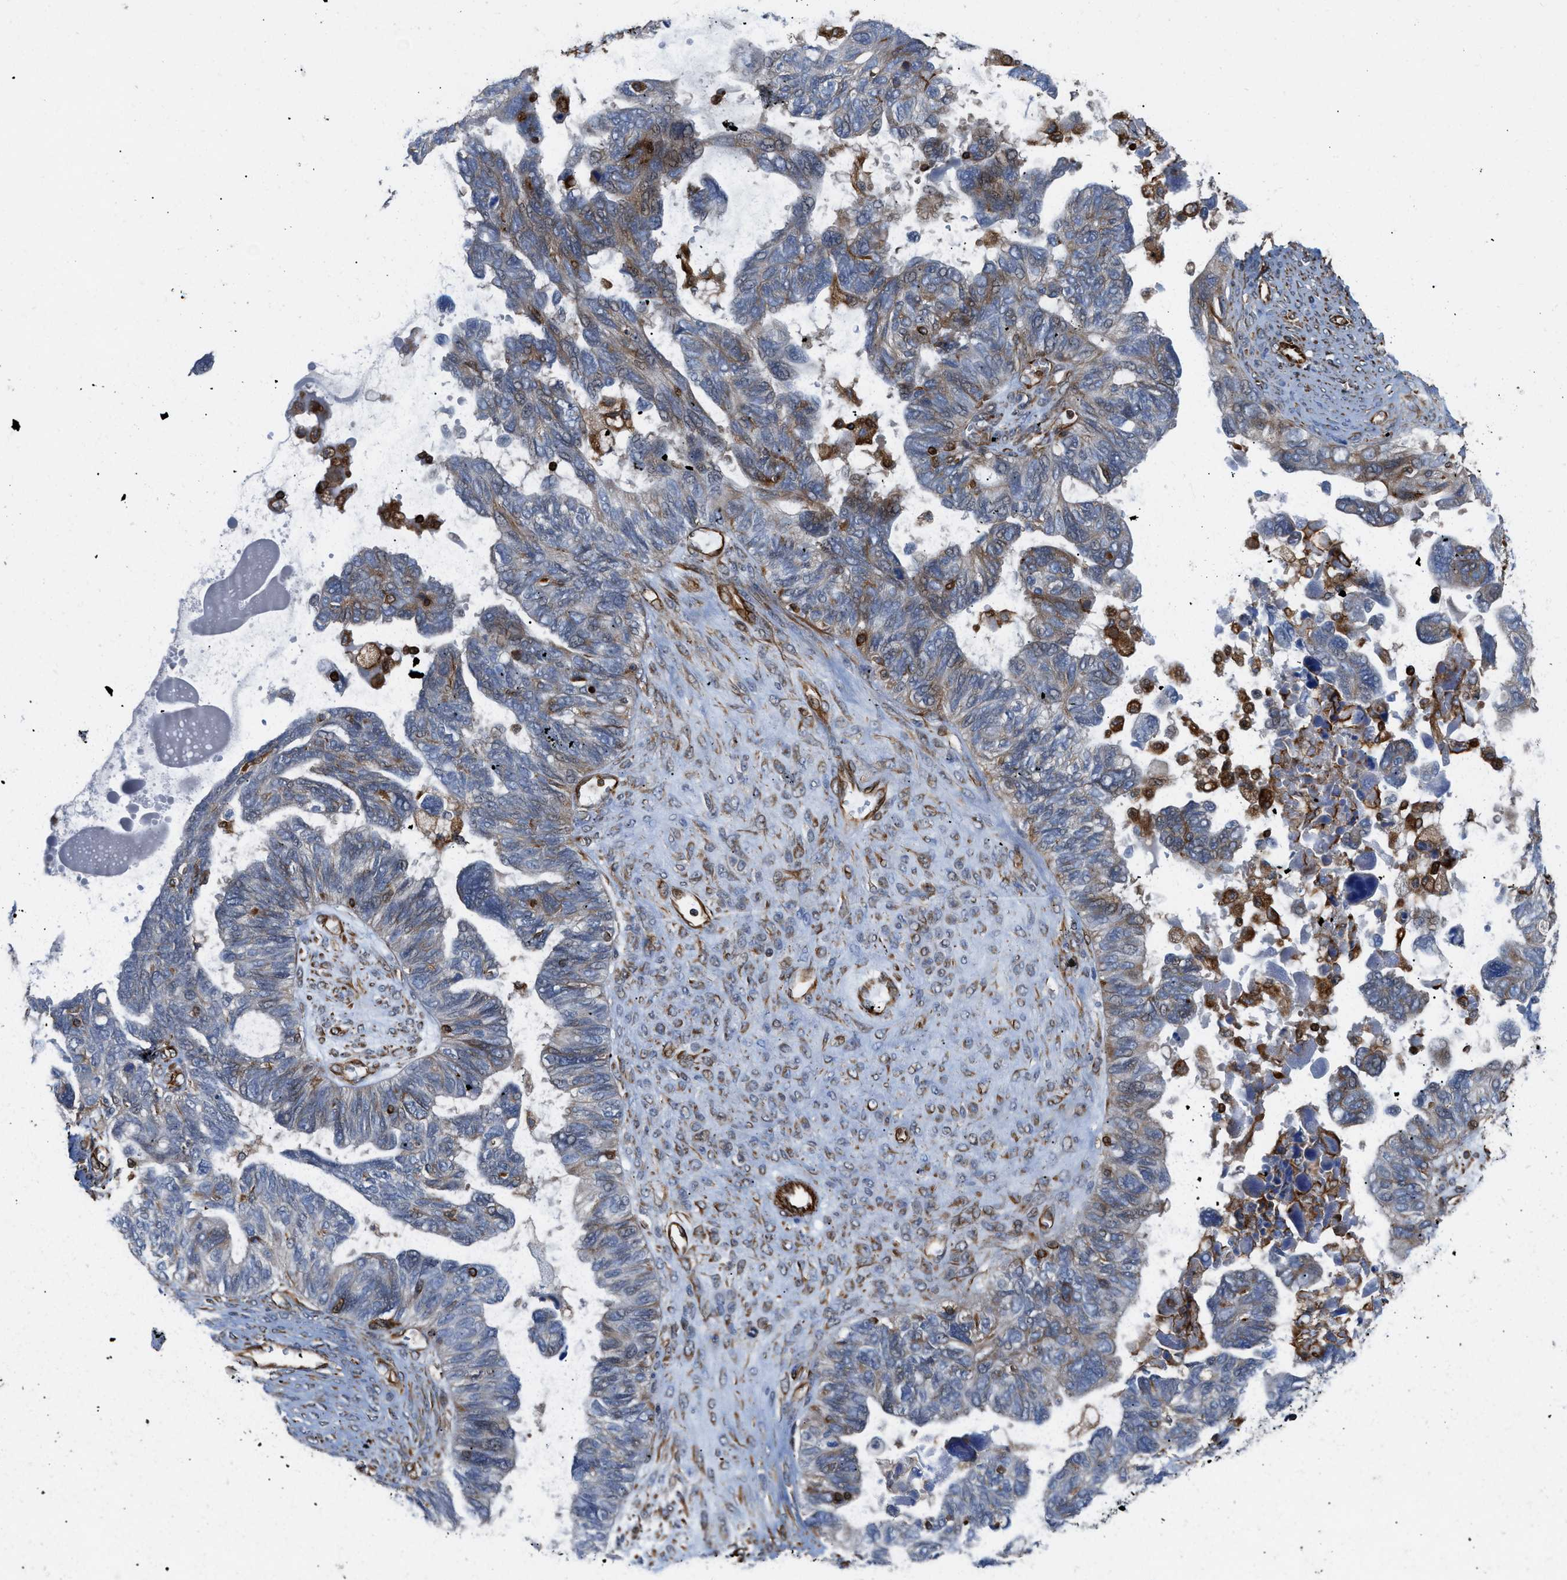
{"staining": {"intensity": "moderate", "quantity": "<25%", "location": "cytoplasmic/membranous"}, "tissue": "ovarian cancer", "cell_type": "Tumor cells", "image_type": "cancer", "snomed": [{"axis": "morphology", "description": "Cystadenocarcinoma, serous, NOS"}, {"axis": "topography", "description": "Ovary"}], "caption": "Immunohistochemistry staining of serous cystadenocarcinoma (ovarian), which exhibits low levels of moderate cytoplasmic/membranous positivity in about <25% of tumor cells indicating moderate cytoplasmic/membranous protein expression. The staining was performed using DAB (brown) for protein detection and nuclei were counterstained in hematoxylin (blue).", "gene": "PTPRE", "patient": {"sex": "female", "age": 79}}